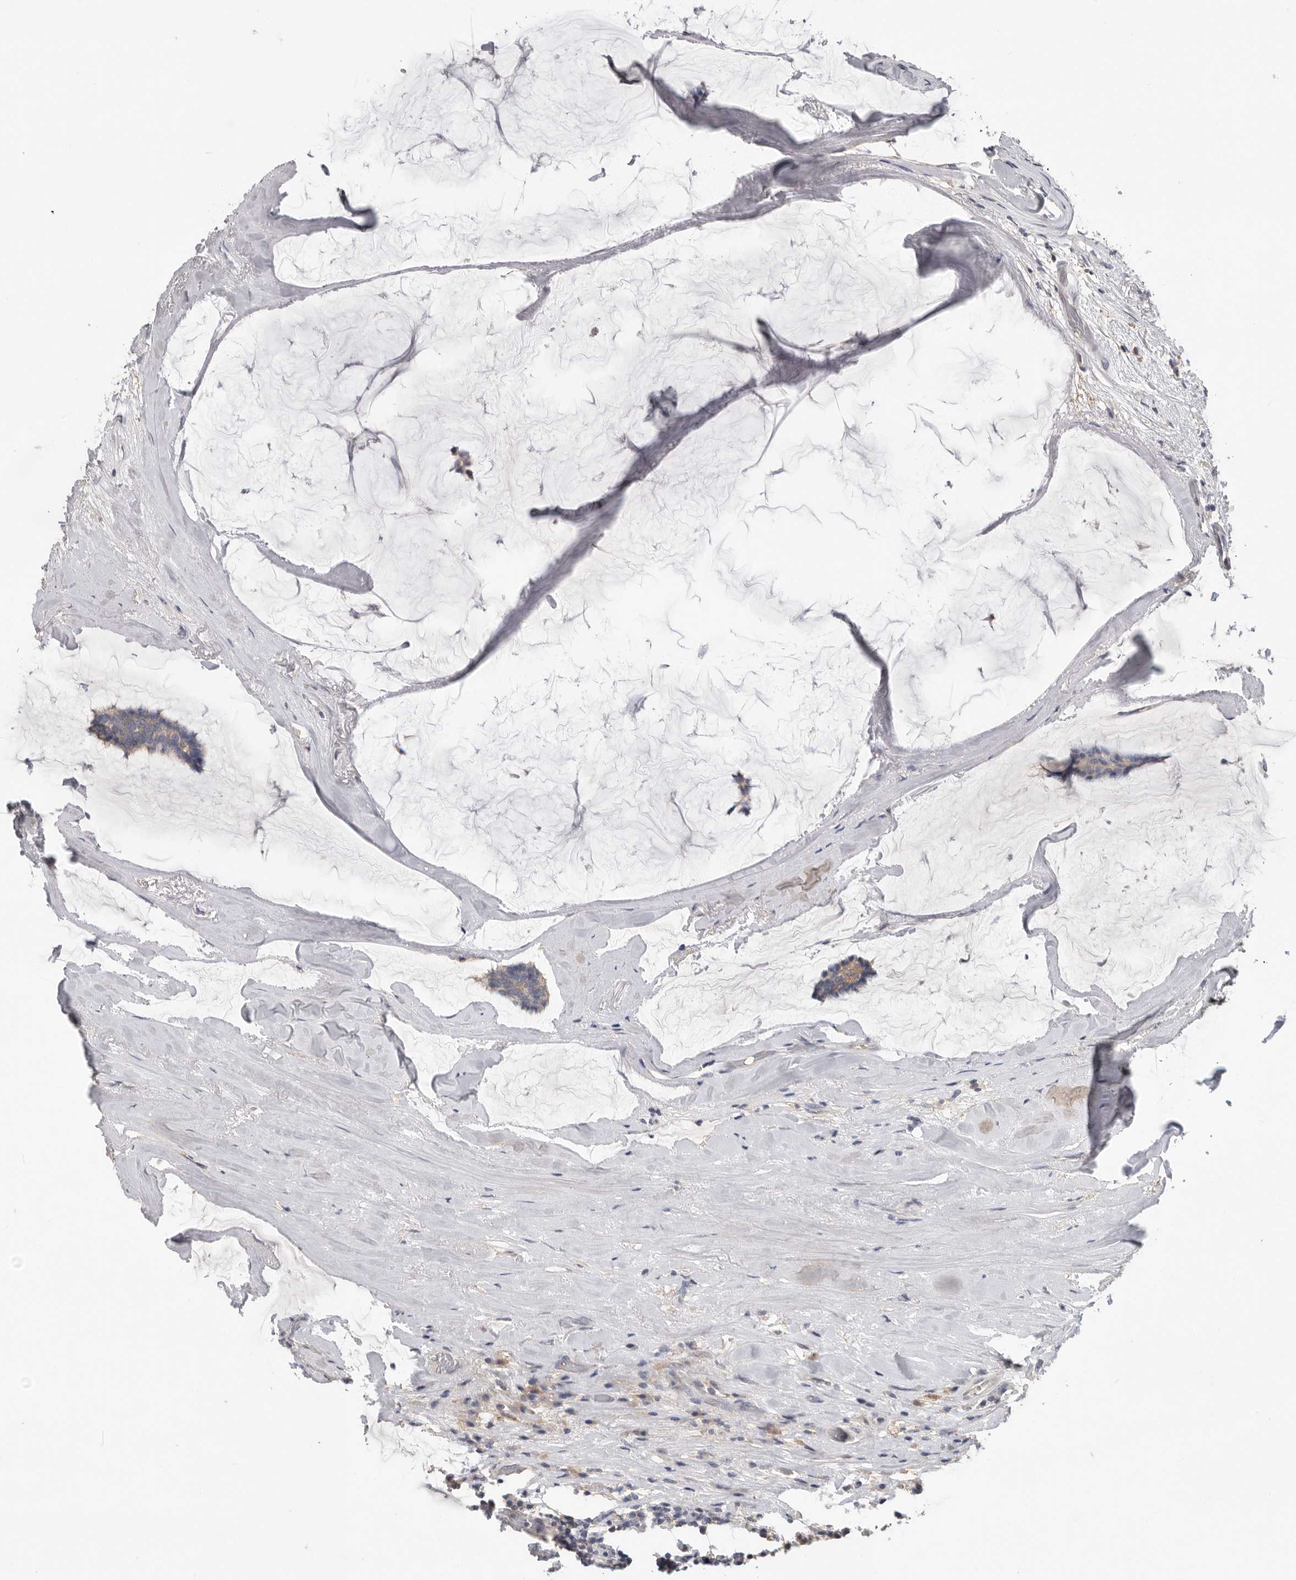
{"staining": {"intensity": "weak", "quantity": "25%-75%", "location": "cytoplasmic/membranous"}, "tissue": "breast cancer", "cell_type": "Tumor cells", "image_type": "cancer", "snomed": [{"axis": "morphology", "description": "Duct carcinoma"}, {"axis": "topography", "description": "Breast"}], "caption": "Human breast infiltrating ductal carcinoma stained with a protein marker demonstrates weak staining in tumor cells.", "gene": "WDTC1", "patient": {"sex": "female", "age": 93}}